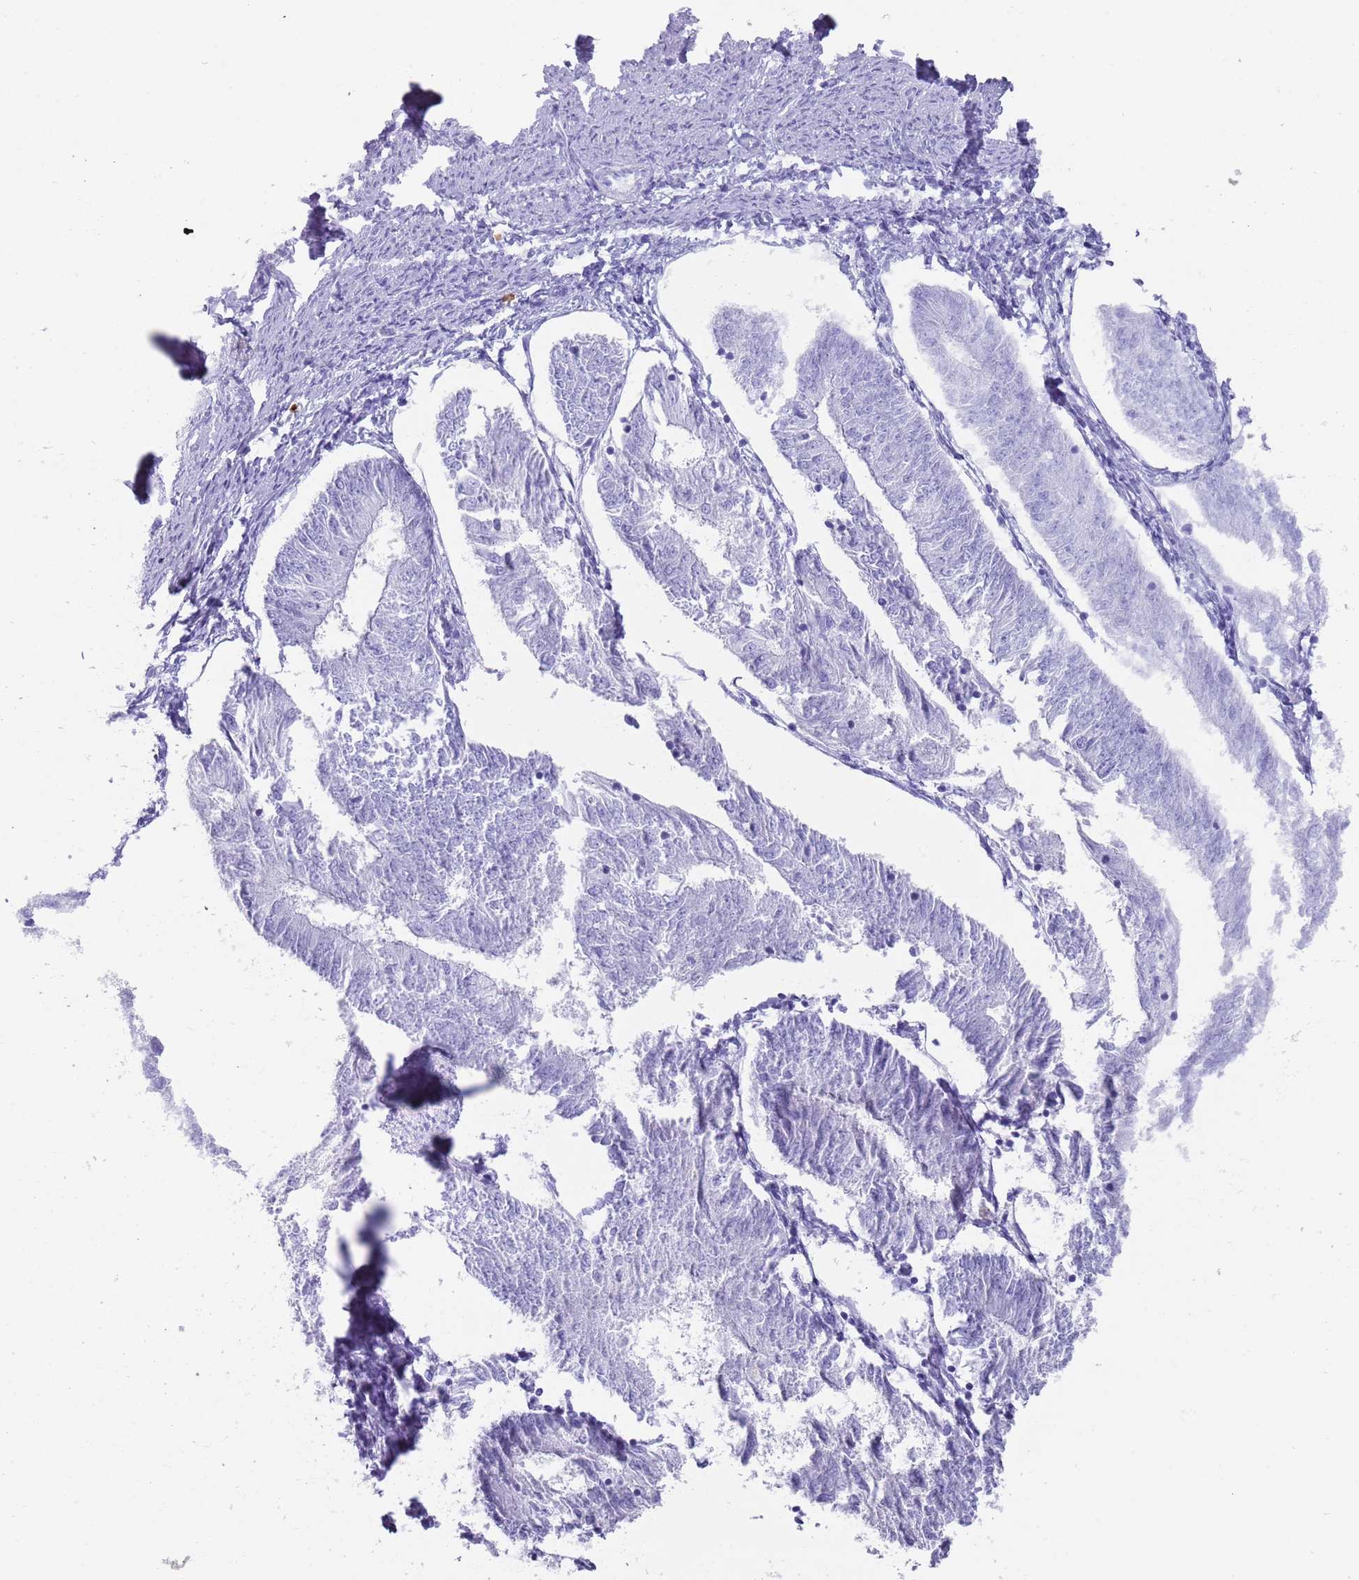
{"staining": {"intensity": "negative", "quantity": "none", "location": "none"}, "tissue": "endometrial cancer", "cell_type": "Tumor cells", "image_type": "cancer", "snomed": [{"axis": "morphology", "description": "Adenocarcinoma, NOS"}, {"axis": "topography", "description": "Endometrium"}], "caption": "This is a image of immunohistochemistry staining of endometrial cancer, which shows no expression in tumor cells.", "gene": "MYADML2", "patient": {"sex": "female", "age": 58}}